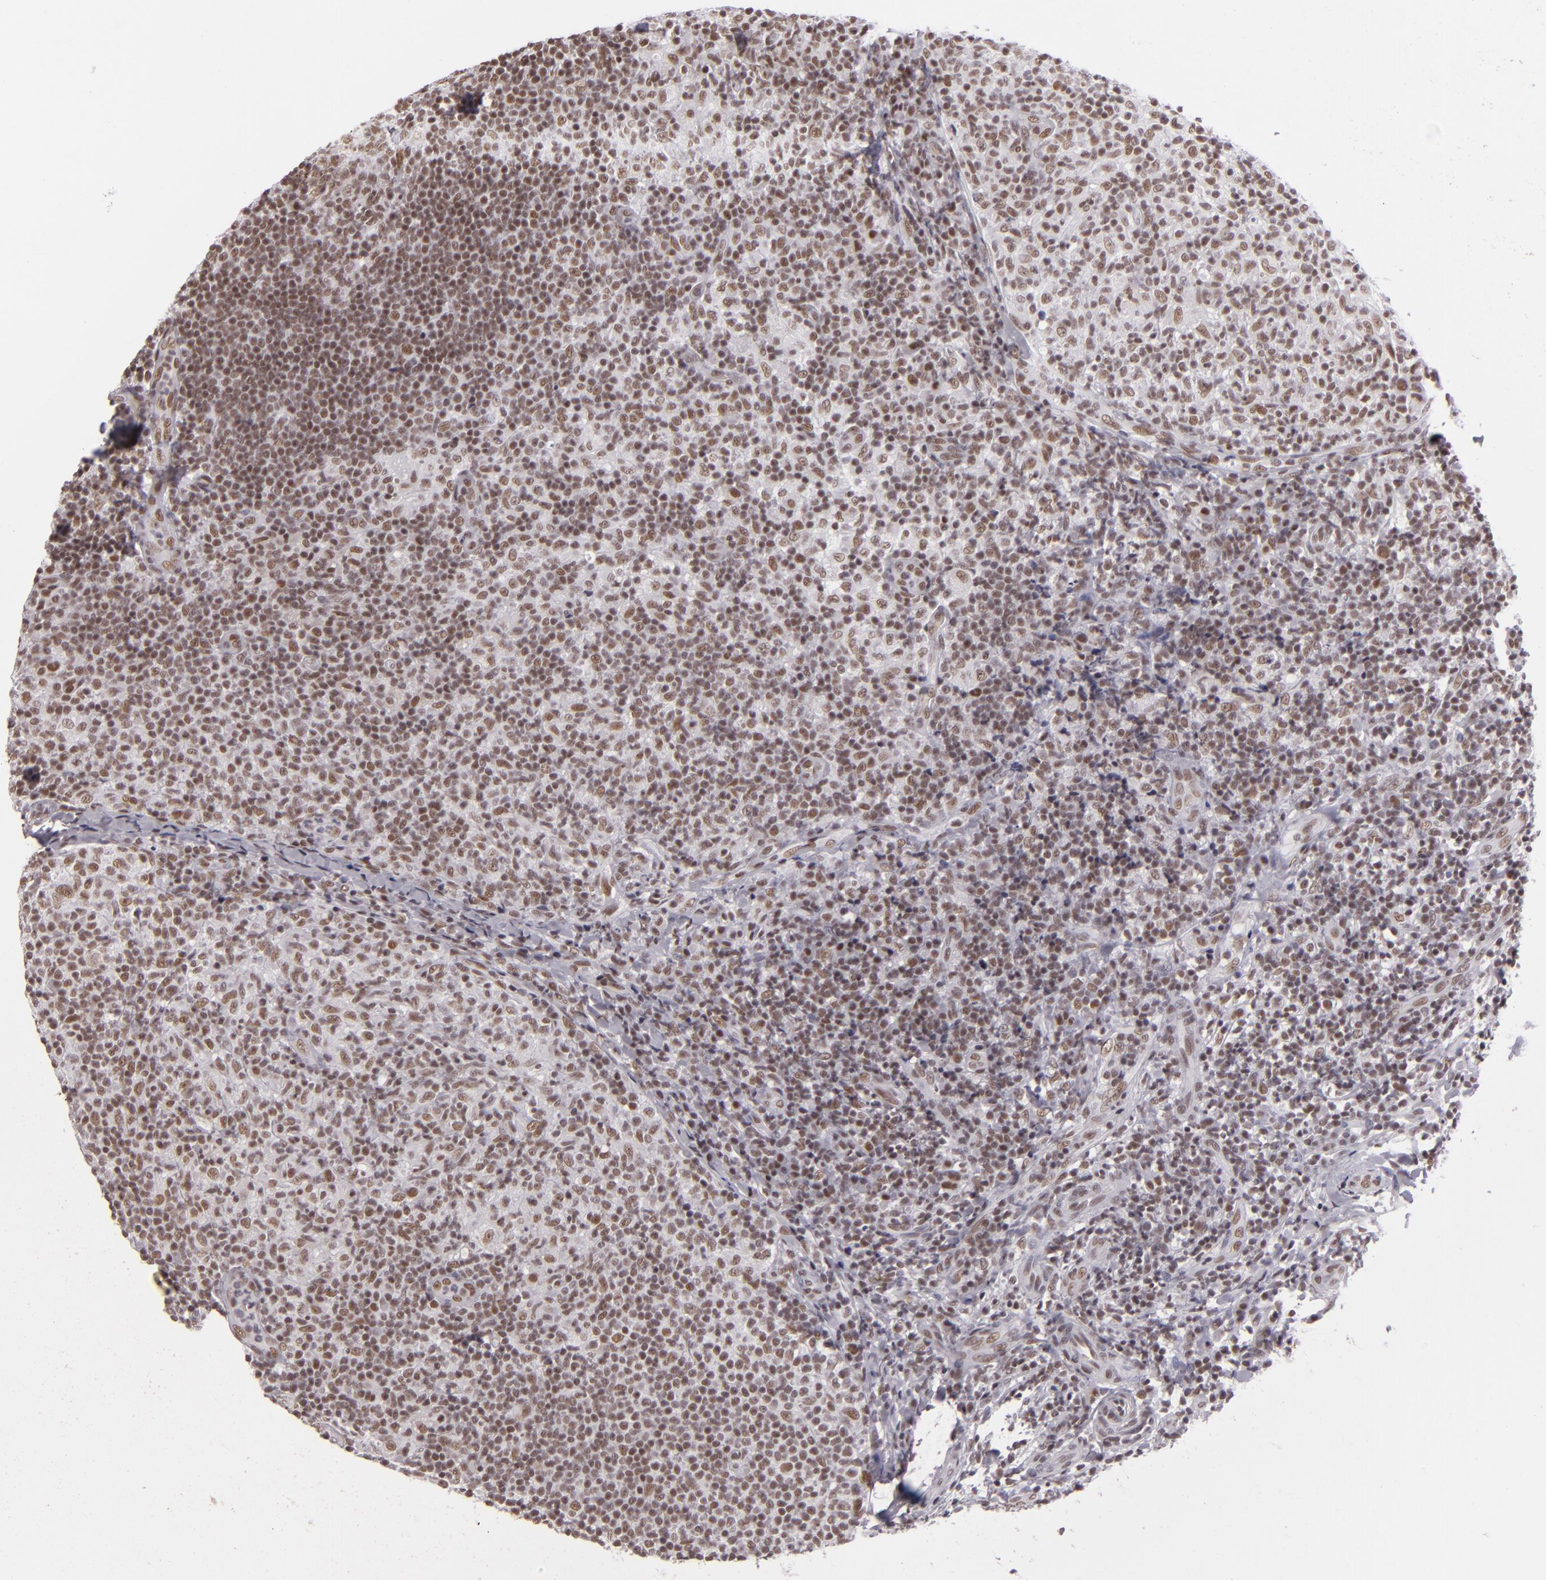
{"staining": {"intensity": "moderate", "quantity": ">75%", "location": "nuclear"}, "tissue": "lymph node", "cell_type": "Germinal center cells", "image_type": "normal", "snomed": [{"axis": "morphology", "description": "Normal tissue, NOS"}, {"axis": "morphology", "description": "Inflammation, NOS"}, {"axis": "topography", "description": "Lymph node"}], "caption": "Immunohistochemistry (DAB (3,3'-diaminobenzidine)) staining of benign human lymph node shows moderate nuclear protein expression in about >75% of germinal center cells.", "gene": "BRD8", "patient": {"sex": "male", "age": 46}}